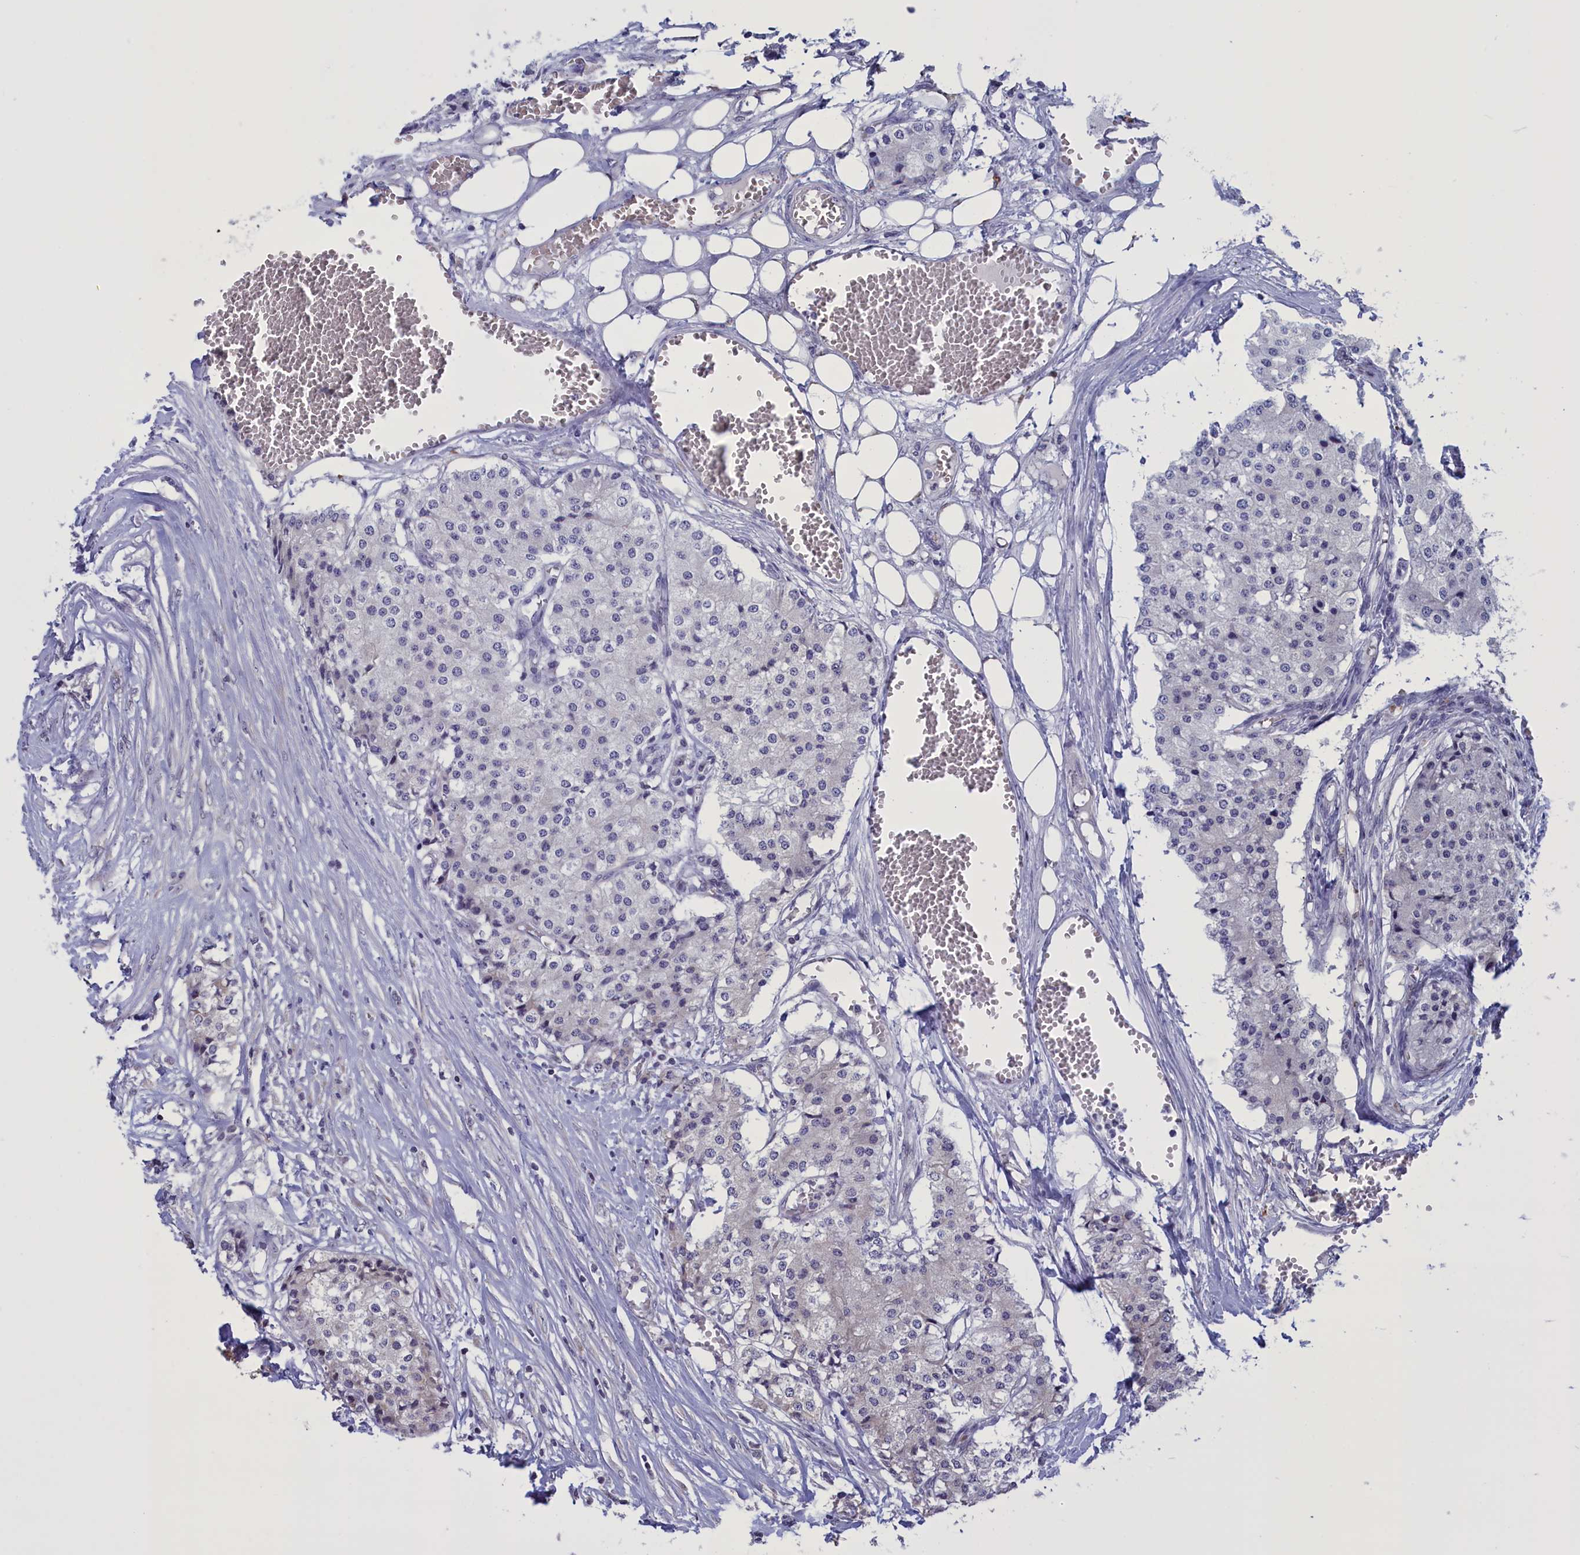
{"staining": {"intensity": "negative", "quantity": "none", "location": "none"}, "tissue": "carcinoid", "cell_type": "Tumor cells", "image_type": "cancer", "snomed": [{"axis": "morphology", "description": "Carcinoid, malignant, NOS"}, {"axis": "topography", "description": "Colon"}], "caption": "Immunohistochemistry histopathology image of neoplastic tissue: human carcinoid stained with DAB (3,3'-diaminobenzidine) exhibits no significant protein expression in tumor cells. (Immunohistochemistry (ihc), brightfield microscopy, high magnification).", "gene": "PARS2", "patient": {"sex": "female", "age": 52}}